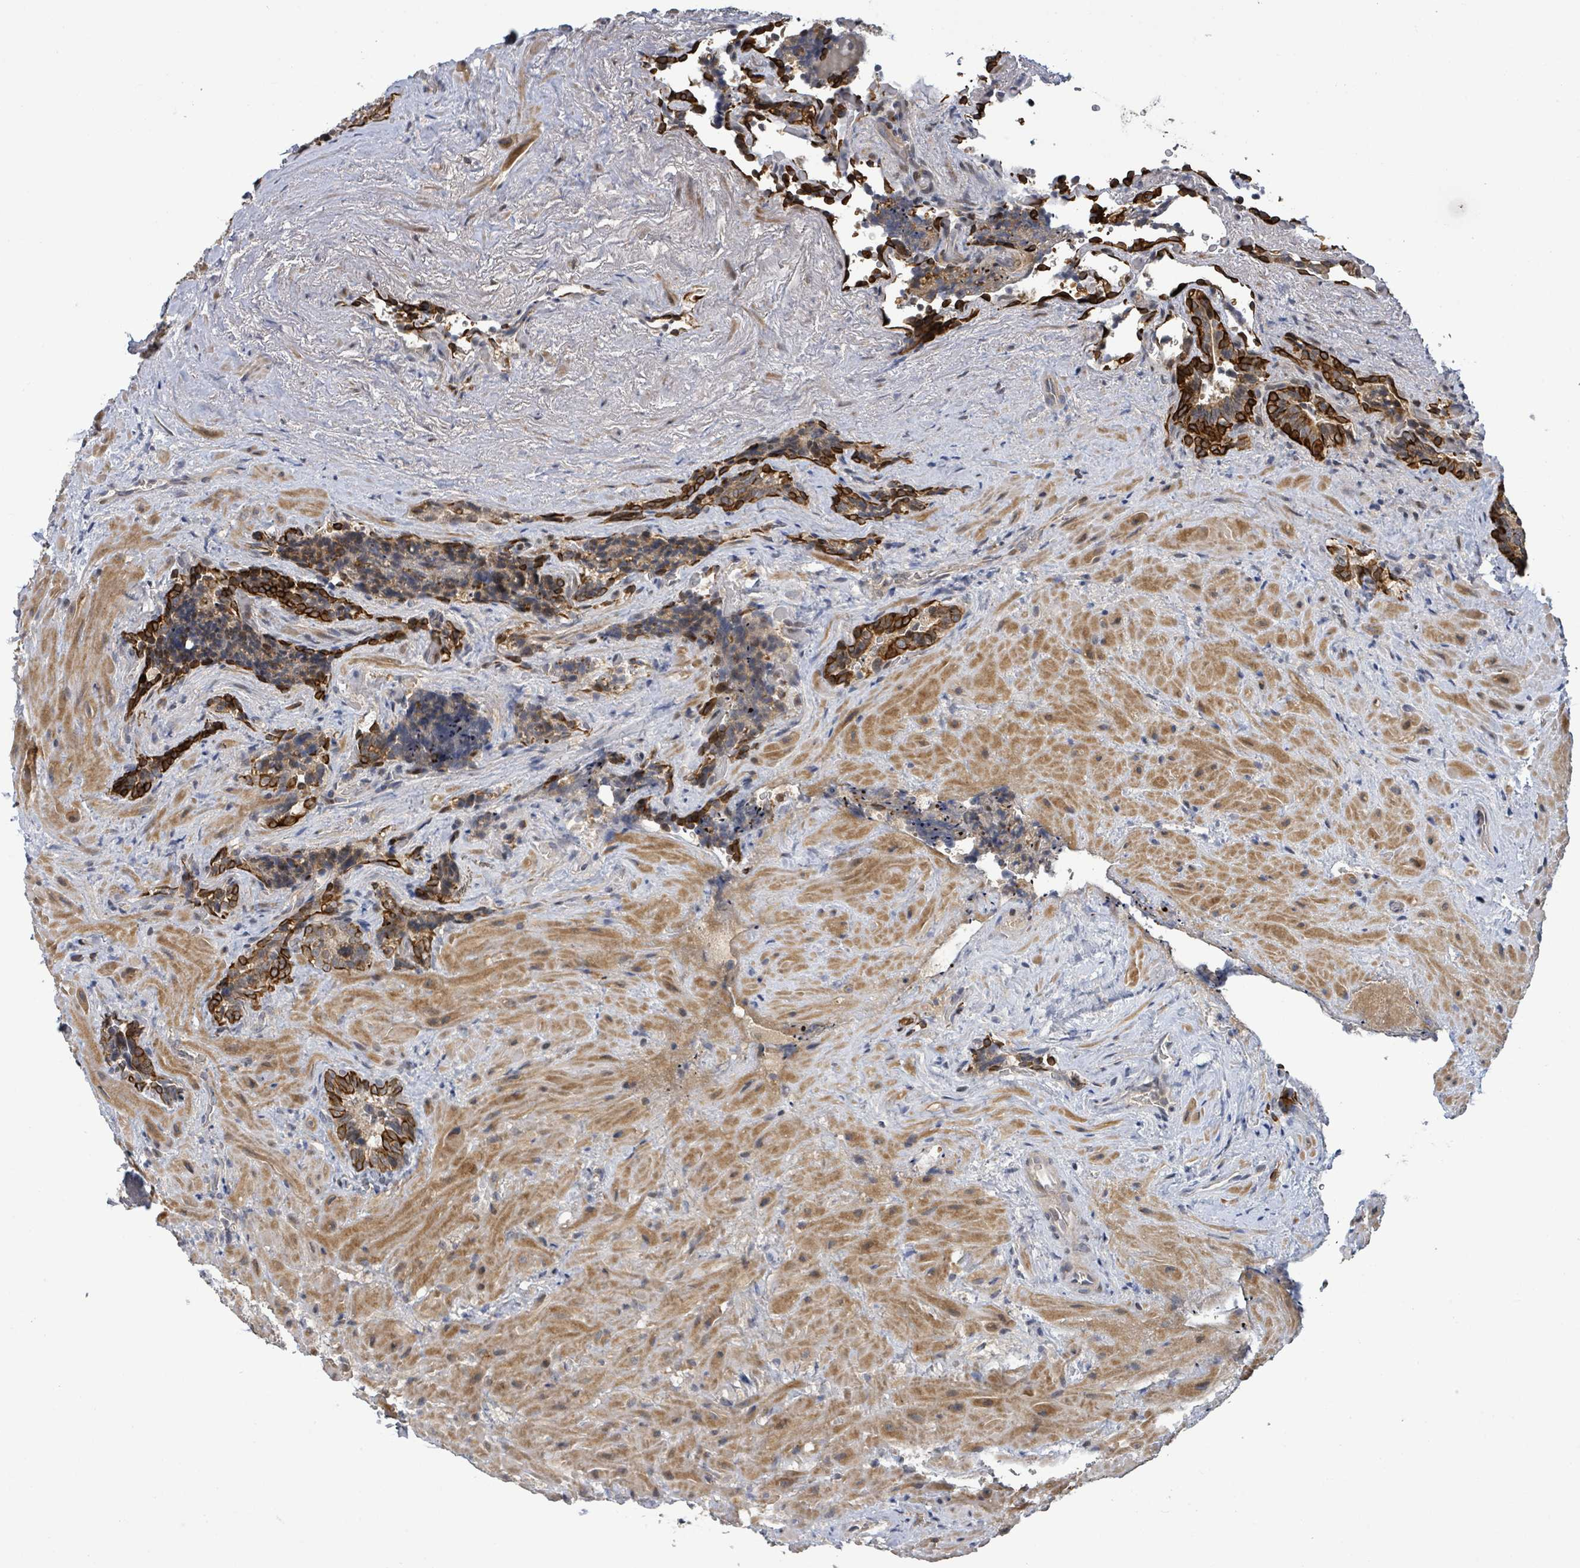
{"staining": {"intensity": "strong", "quantity": "25%-75%", "location": "cytoplasmic/membranous"}, "tissue": "seminal vesicle", "cell_type": "Glandular cells", "image_type": "normal", "snomed": [{"axis": "morphology", "description": "Normal tissue, NOS"}, {"axis": "topography", "description": "Seminal veicle"}], "caption": "IHC histopathology image of unremarkable seminal vesicle: seminal vesicle stained using immunohistochemistry (IHC) shows high levels of strong protein expression localized specifically in the cytoplasmic/membranous of glandular cells, appearing as a cytoplasmic/membranous brown color.", "gene": "ITGA11", "patient": {"sex": "male", "age": 62}}